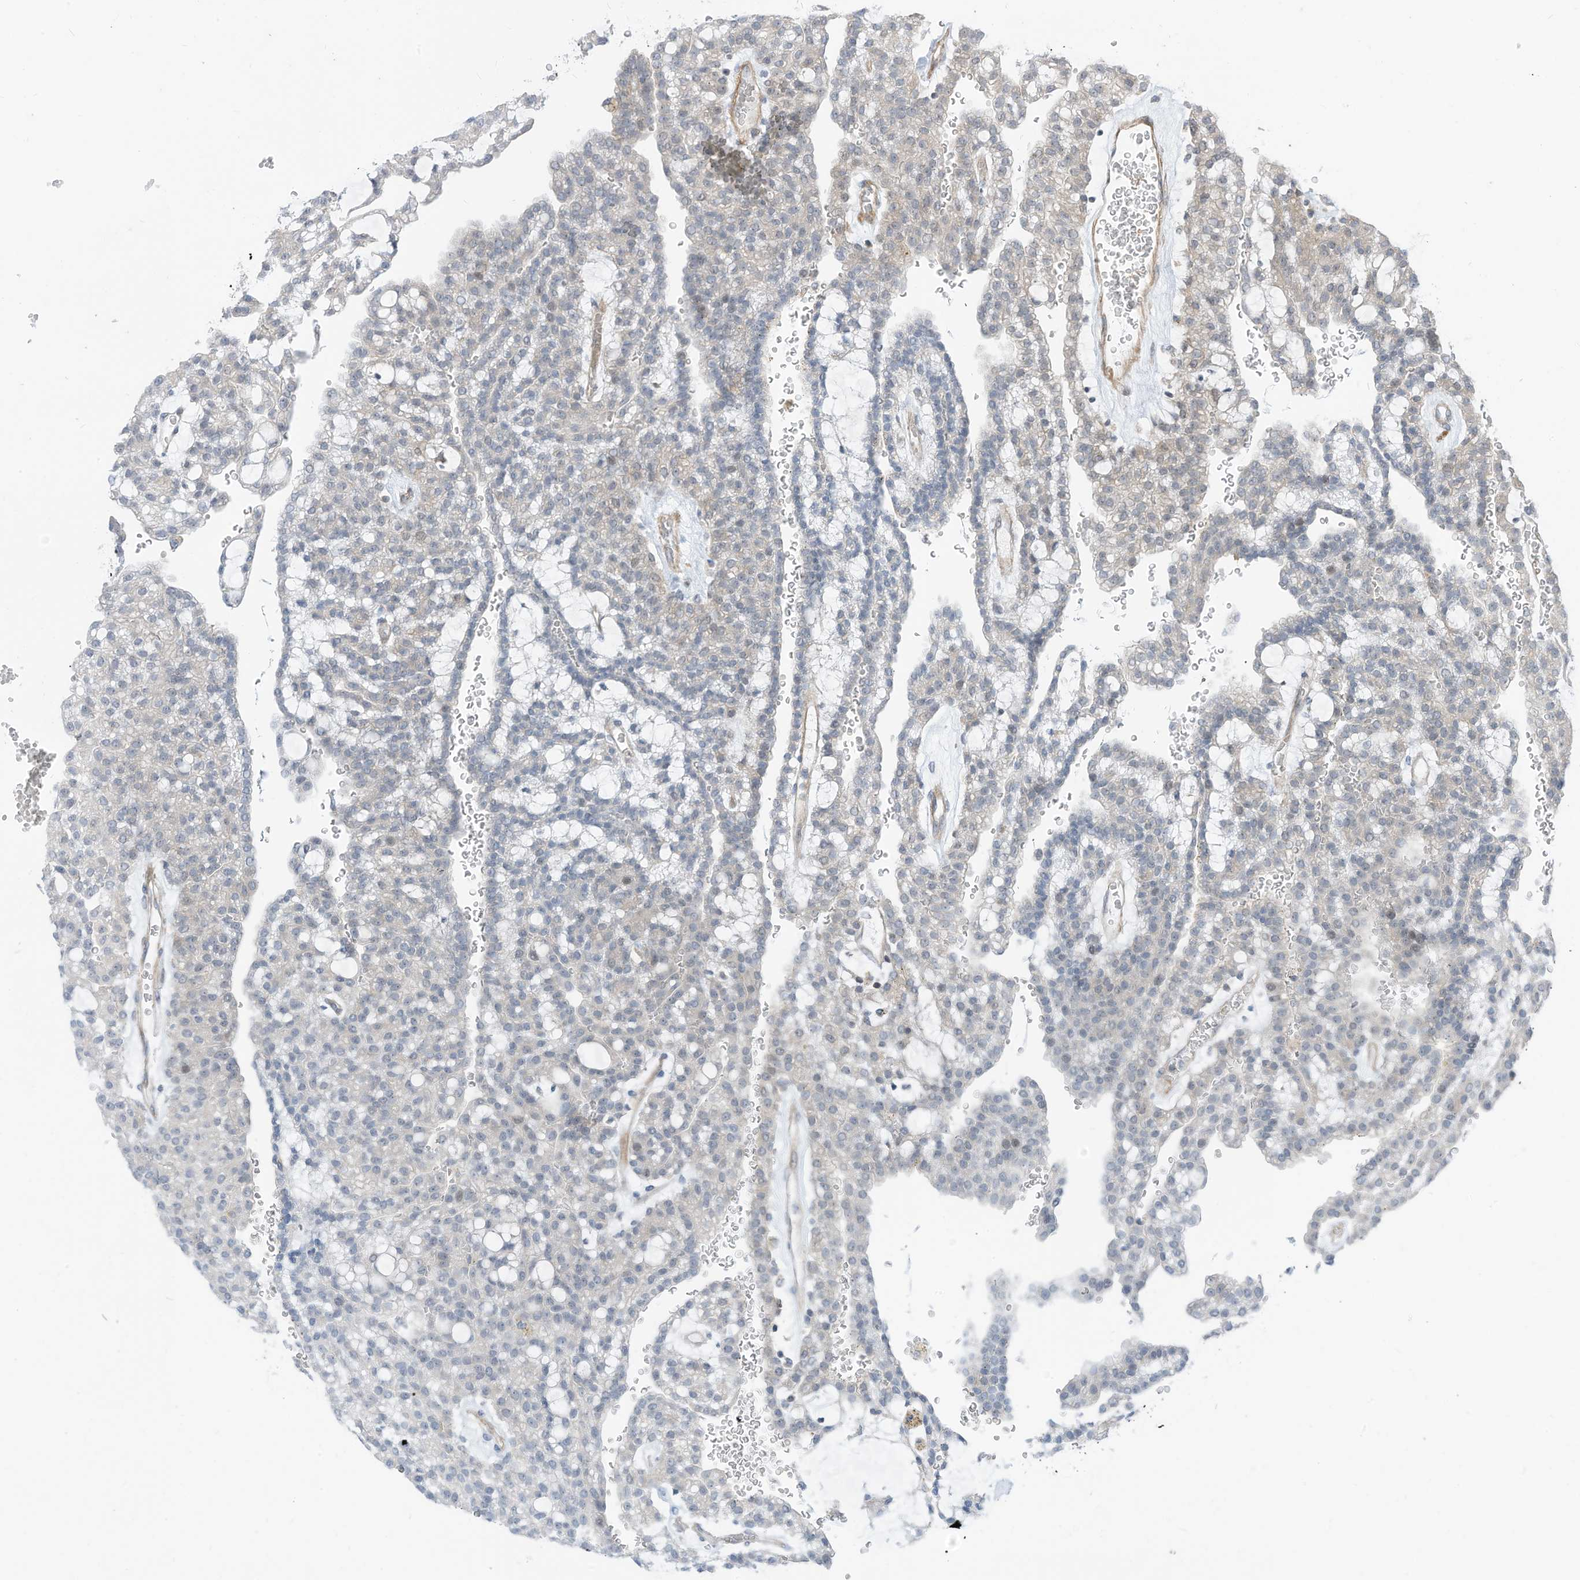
{"staining": {"intensity": "negative", "quantity": "none", "location": "none"}, "tissue": "renal cancer", "cell_type": "Tumor cells", "image_type": "cancer", "snomed": [{"axis": "morphology", "description": "Adenocarcinoma, NOS"}, {"axis": "topography", "description": "Kidney"}], "caption": "An immunohistochemistry (IHC) histopathology image of renal cancer is shown. There is no staining in tumor cells of renal cancer. (DAB (3,3'-diaminobenzidine) immunohistochemistry (IHC) visualized using brightfield microscopy, high magnification).", "gene": "GPATCH3", "patient": {"sex": "male", "age": 63}}